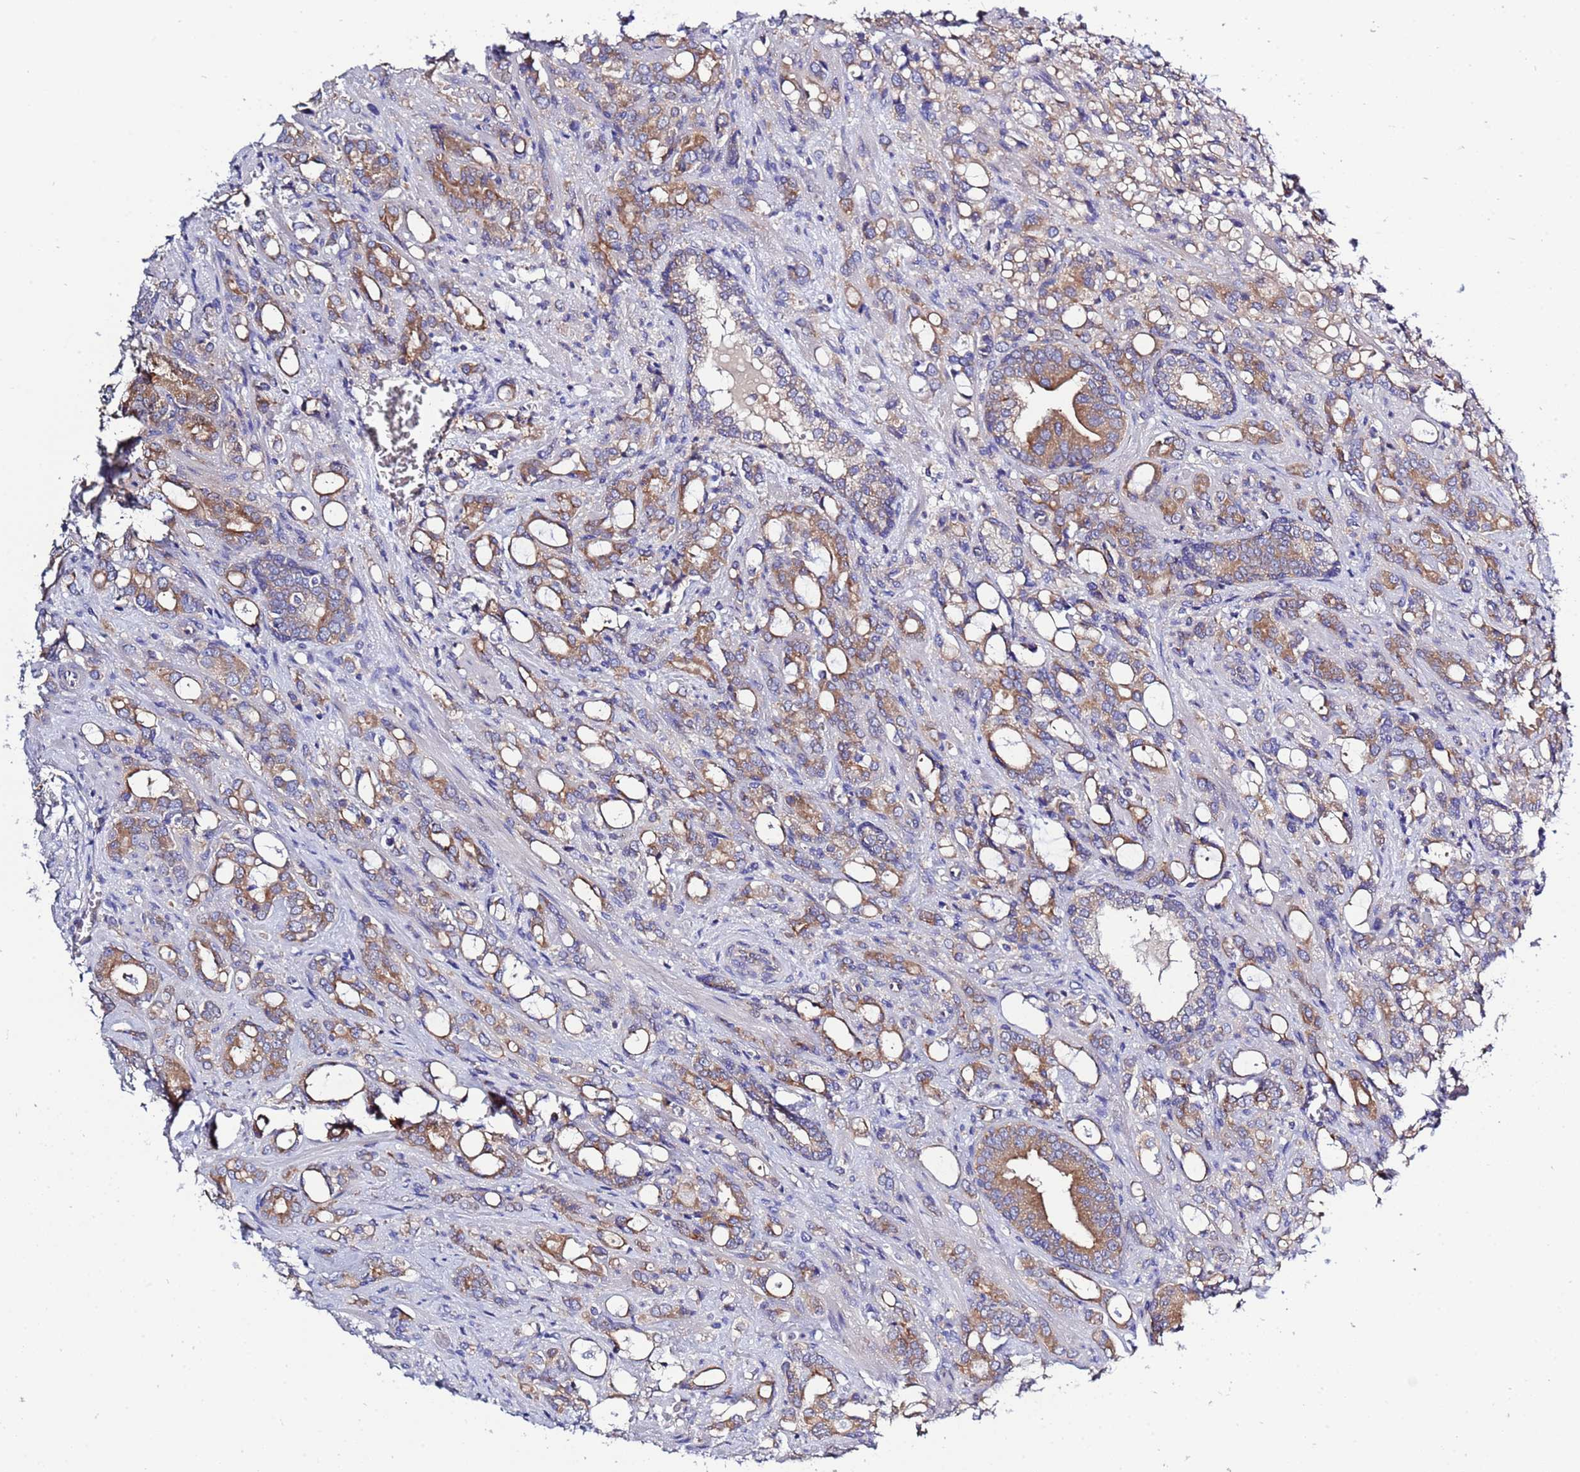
{"staining": {"intensity": "moderate", "quantity": ">75%", "location": "cytoplasmic/membranous"}, "tissue": "prostate cancer", "cell_type": "Tumor cells", "image_type": "cancer", "snomed": [{"axis": "morphology", "description": "Adenocarcinoma, High grade"}, {"axis": "topography", "description": "Prostate"}], "caption": "Protein analysis of prostate cancer tissue exhibits moderate cytoplasmic/membranous staining in about >75% of tumor cells.", "gene": "RC3H2", "patient": {"sex": "male", "age": 72}}